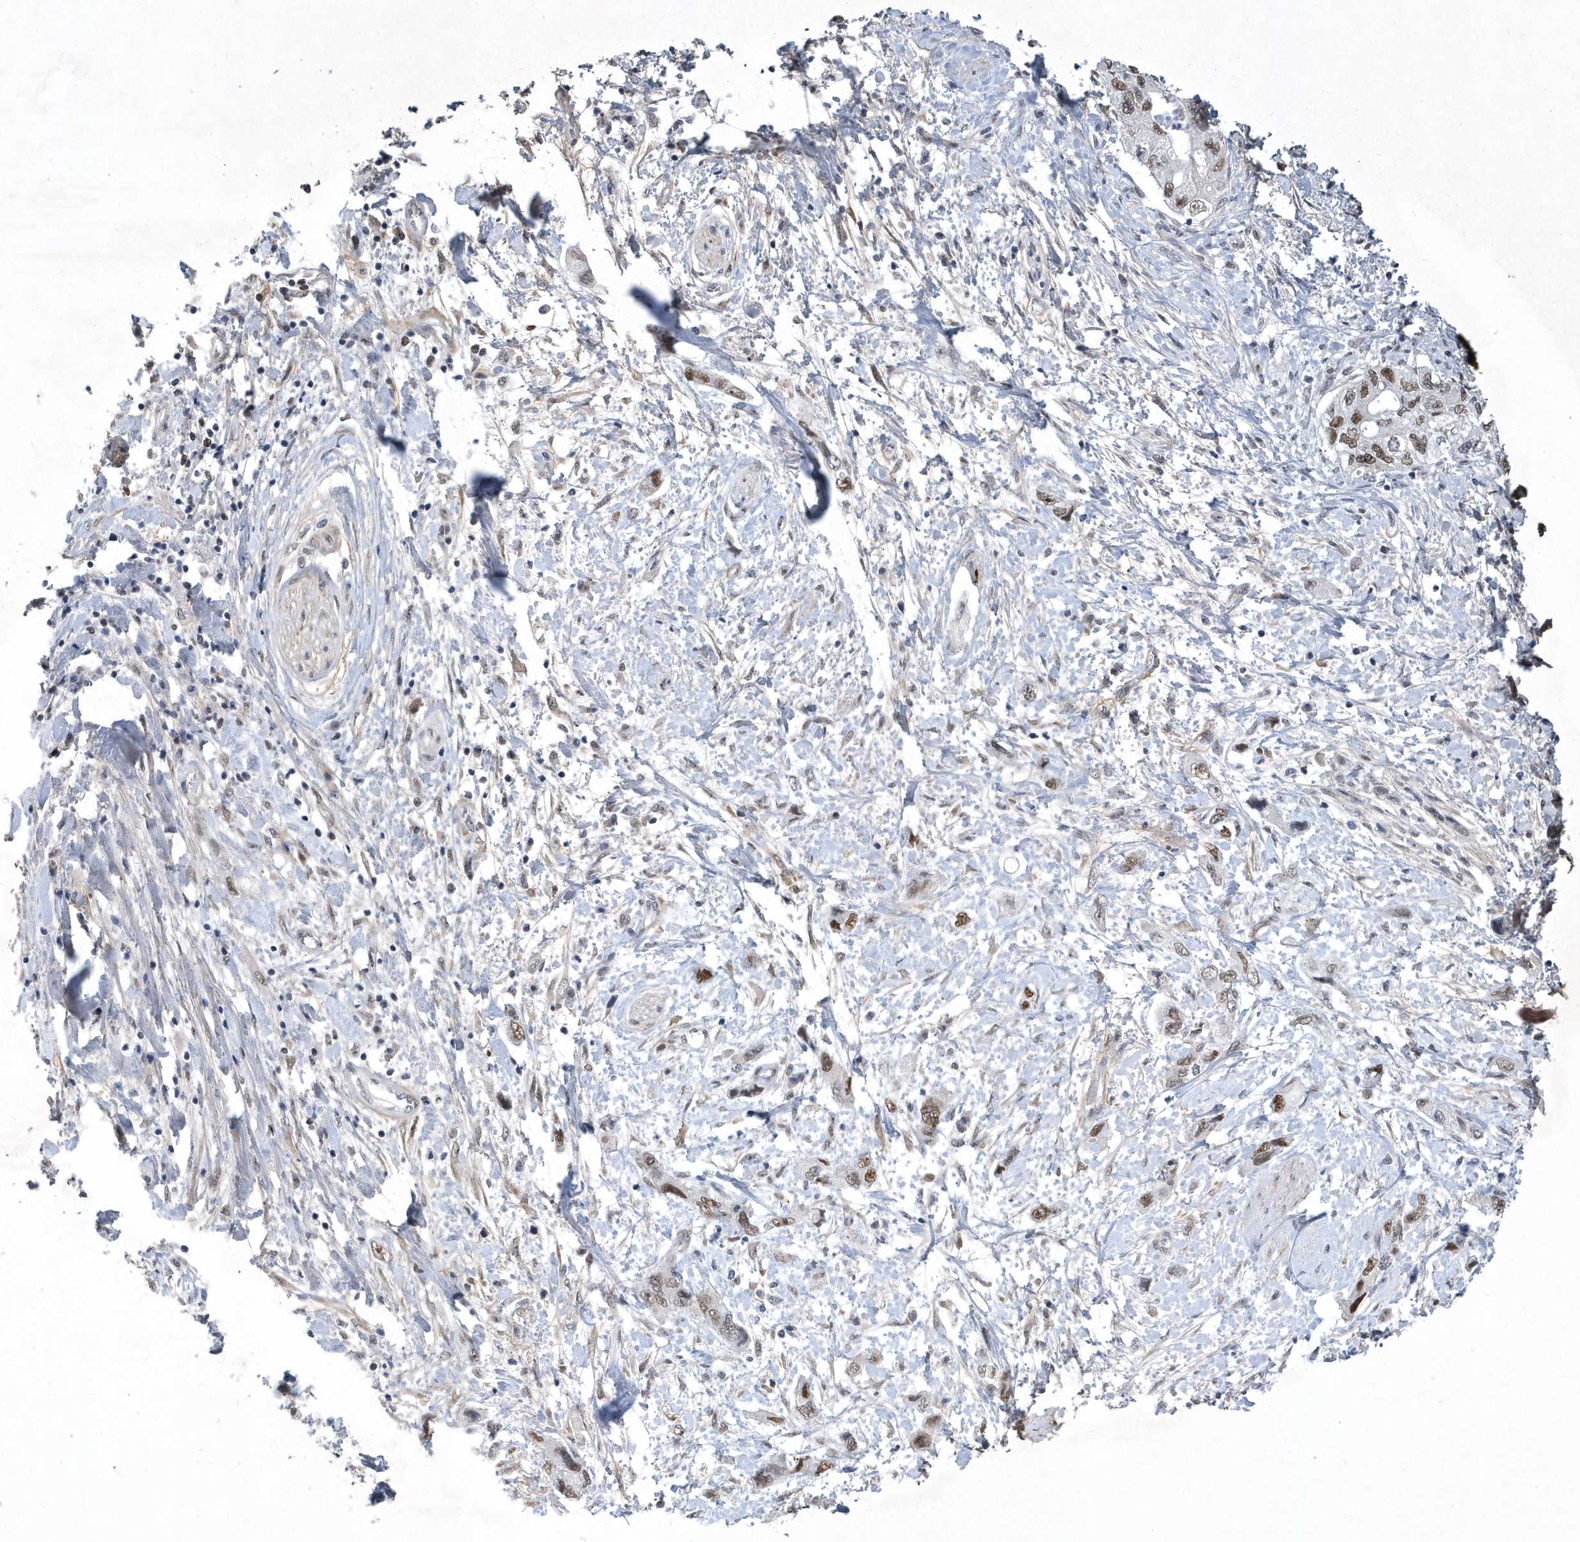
{"staining": {"intensity": "moderate", "quantity": ">75%", "location": "nuclear"}, "tissue": "pancreatic cancer", "cell_type": "Tumor cells", "image_type": "cancer", "snomed": [{"axis": "morphology", "description": "Adenocarcinoma, NOS"}, {"axis": "topography", "description": "Pancreas"}], "caption": "Immunohistochemical staining of pancreatic cancer (adenocarcinoma) exhibits medium levels of moderate nuclear positivity in about >75% of tumor cells.", "gene": "FAM217A", "patient": {"sex": "female", "age": 73}}